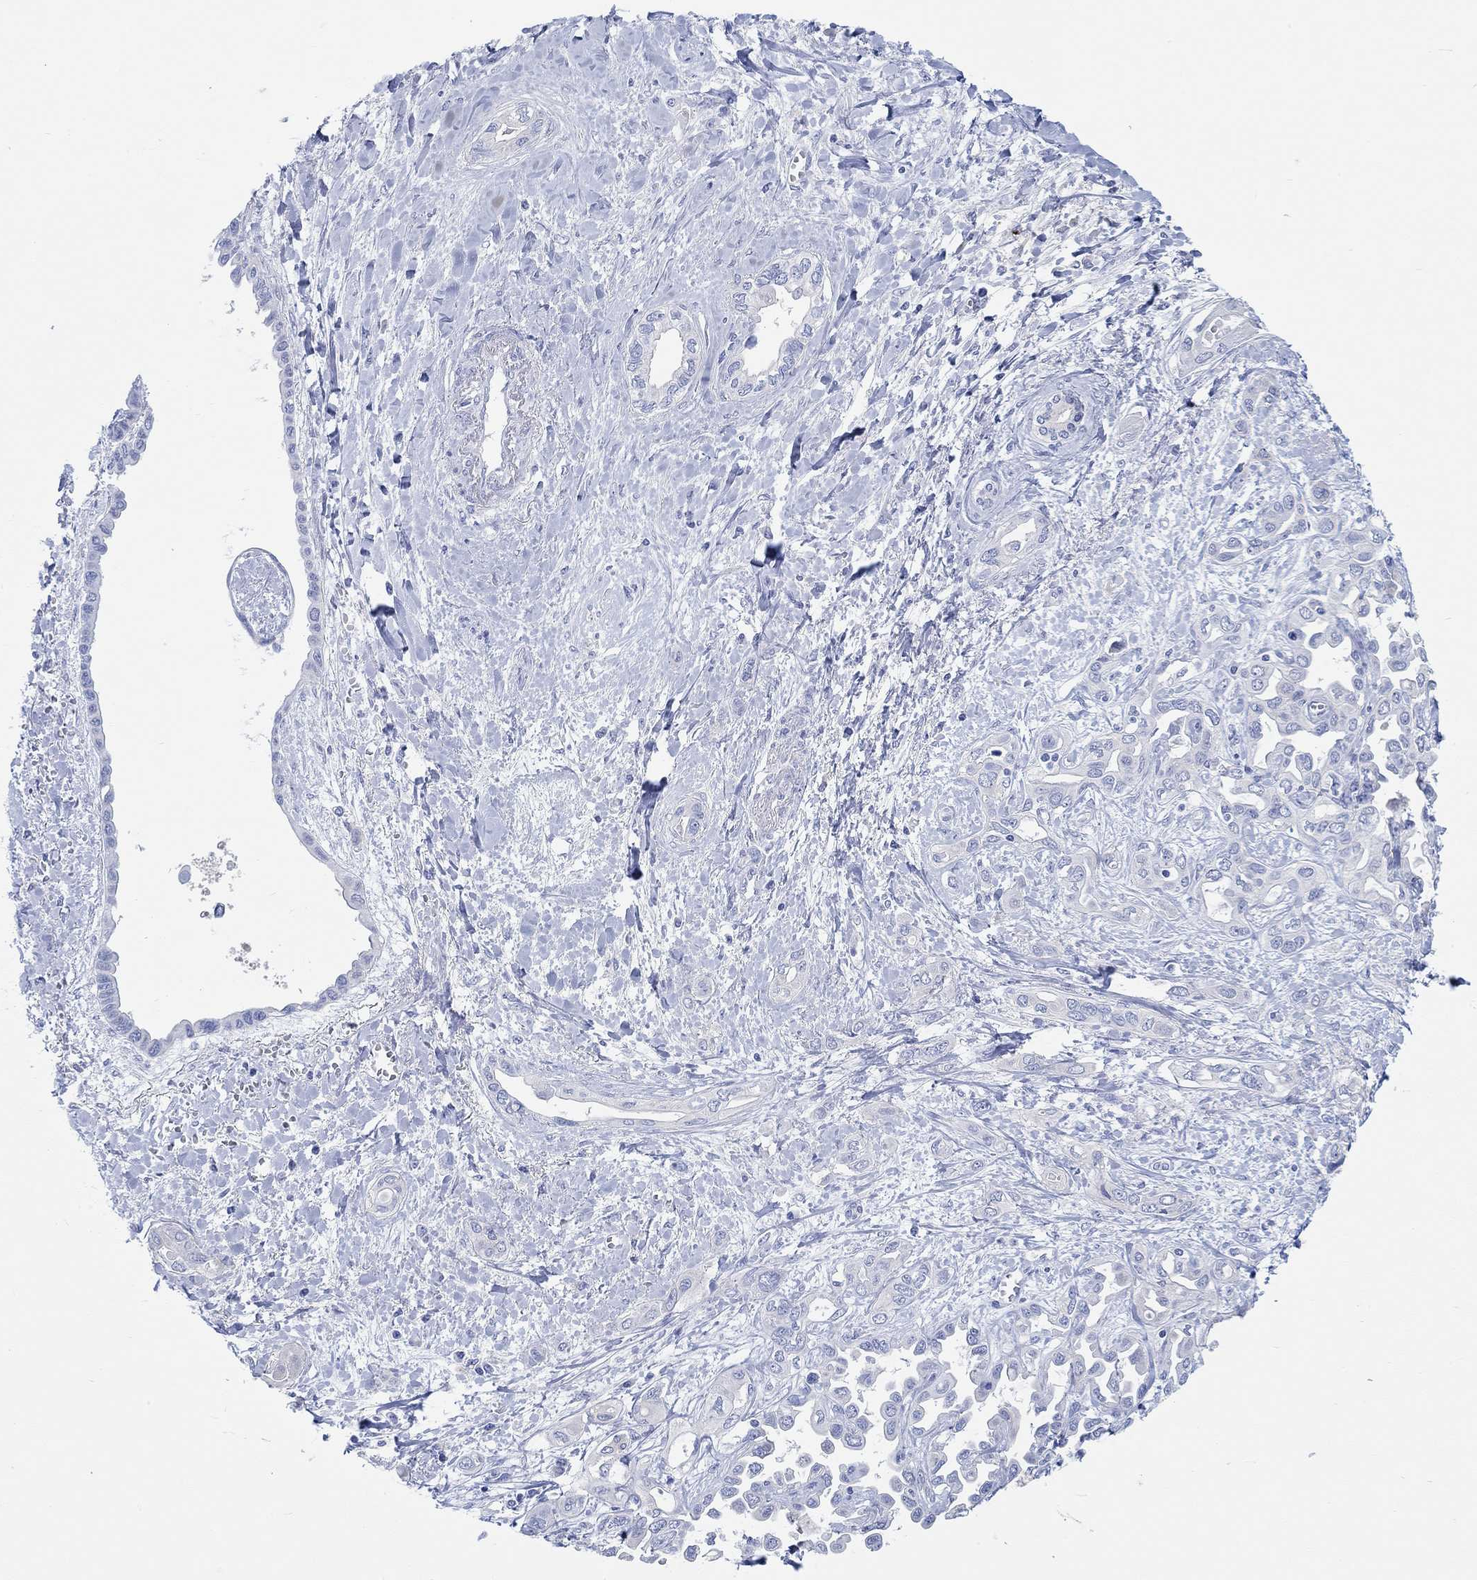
{"staining": {"intensity": "moderate", "quantity": "<25%", "location": "cytoplasmic/membranous"}, "tissue": "liver cancer", "cell_type": "Tumor cells", "image_type": "cancer", "snomed": [{"axis": "morphology", "description": "Cholangiocarcinoma"}, {"axis": "topography", "description": "Liver"}], "caption": "Protein expression by immunohistochemistry displays moderate cytoplasmic/membranous expression in about <25% of tumor cells in liver cancer (cholangiocarcinoma).", "gene": "REEP6", "patient": {"sex": "female", "age": 64}}